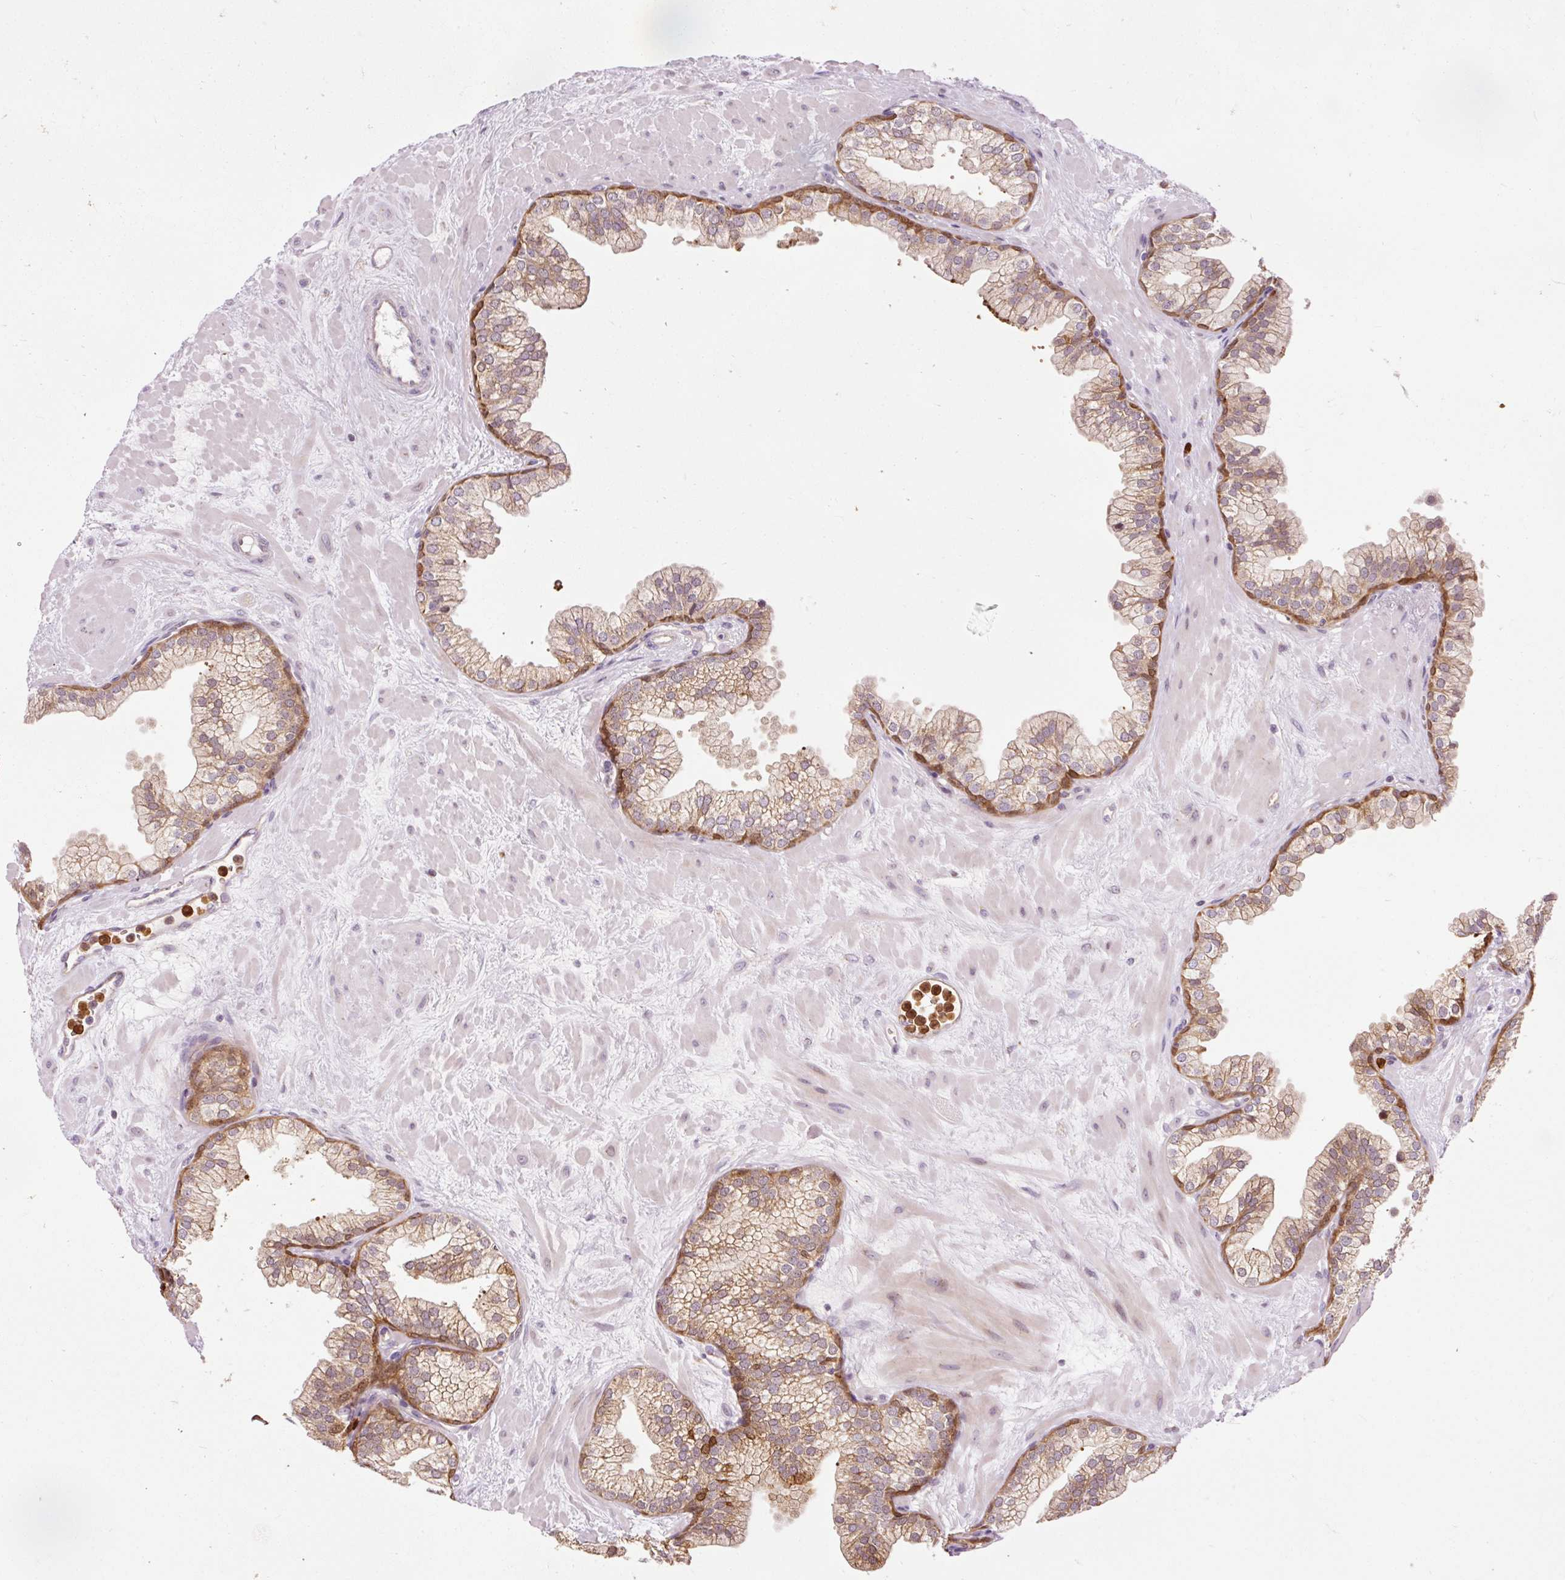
{"staining": {"intensity": "moderate", "quantity": ">75%", "location": "cytoplasmic/membranous"}, "tissue": "prostate", "cell_type": "Glandular cells", "image_type": "normal", "snomed": [{"axis": "morphology", "description": "Normal tissue, NOS"}, {"axis": "topography", "description": "Prostate"}, {"axis": "topography", "description": "Peripheral nerve tissue"}], "caption": "A photomicrograph showing moderate cytoplasmic/membranous expression in approximately >75% of glandular cells in benign prostate, as visualized by brown immunohistochemical staining.", "gene": "PRDX5", "patient": {"sex": "male", "age": 61}}